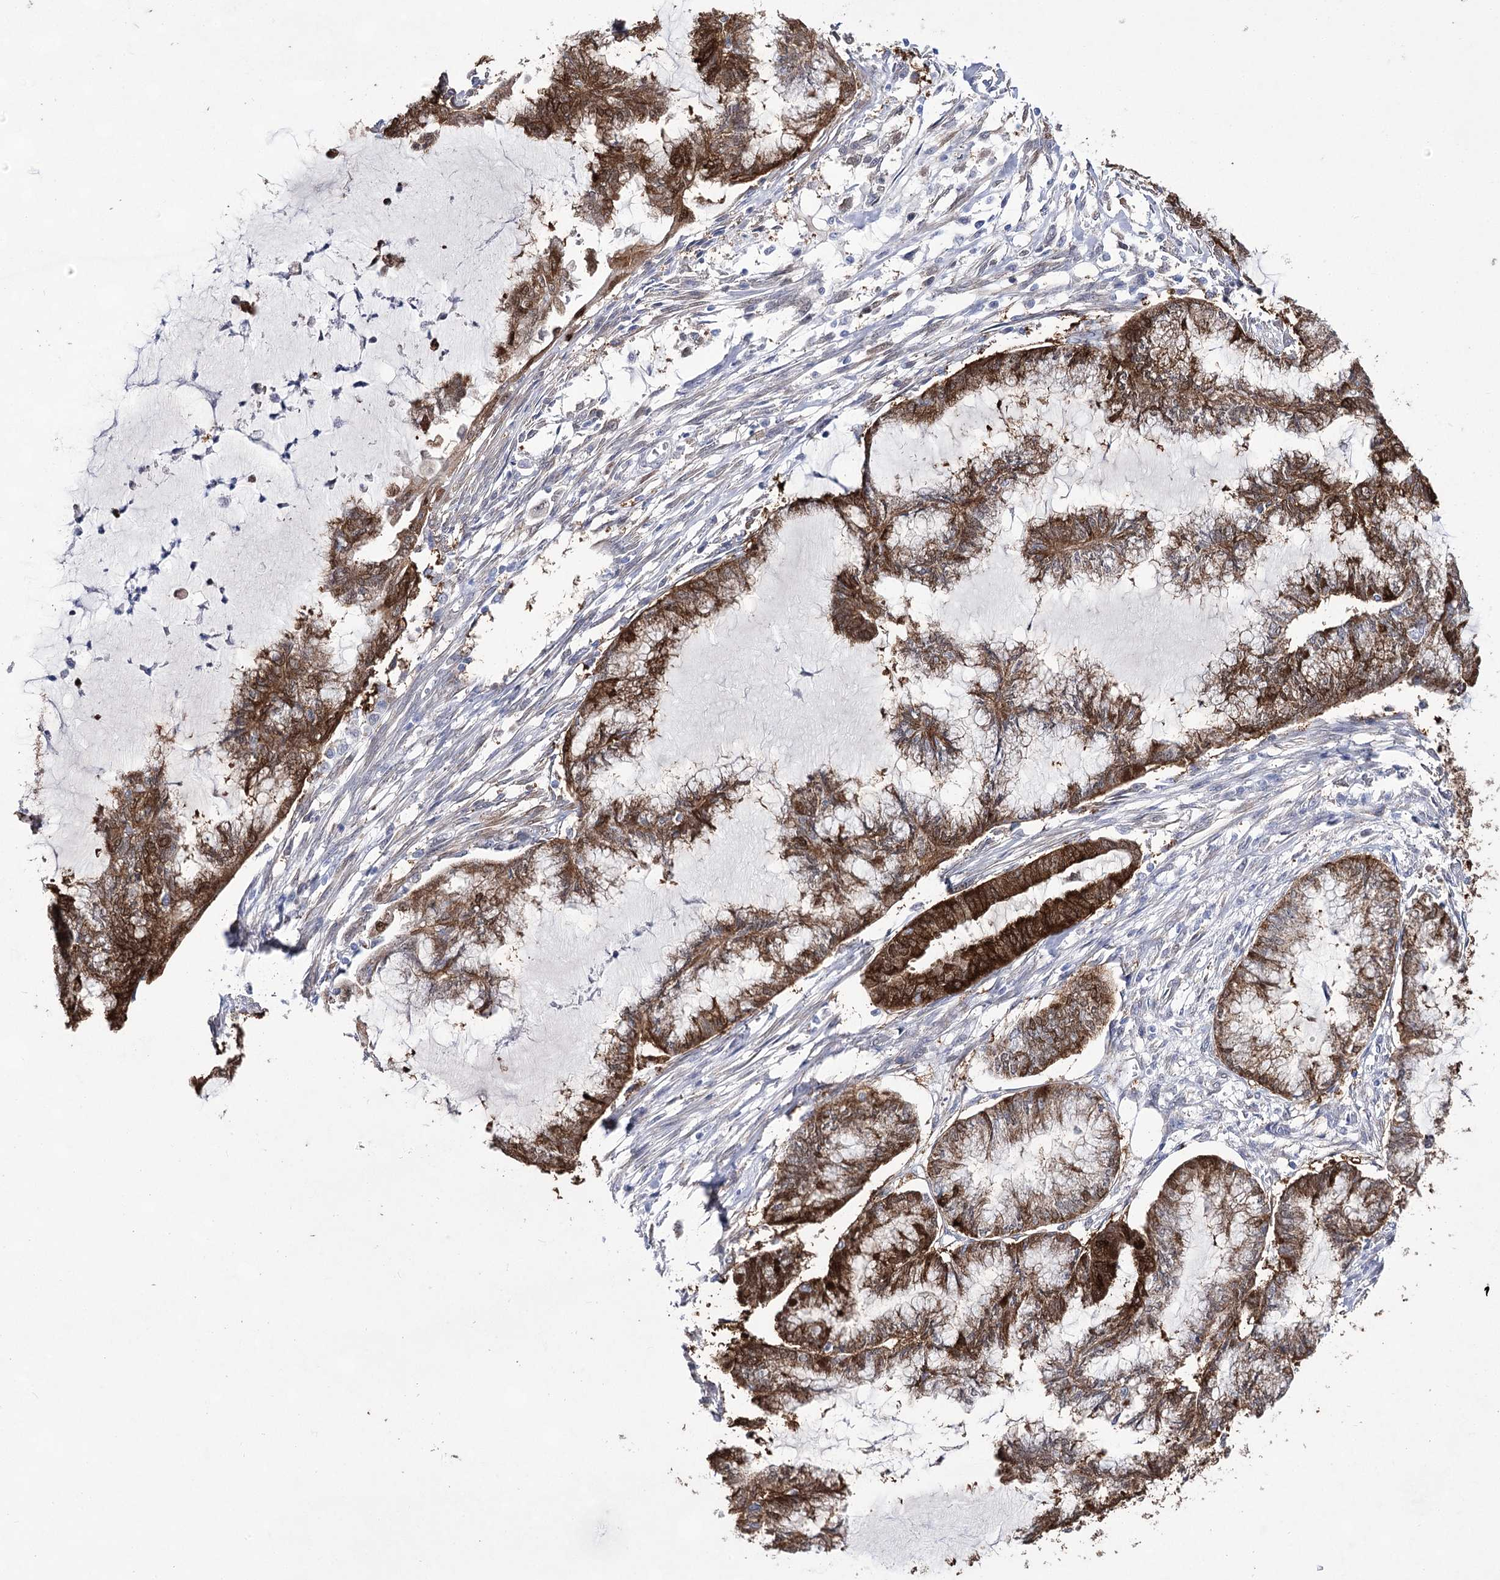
{"staining": {"intensity": "strong", "quantity": ">75%", "location": "cytoplasmic/membranous"}, "tissue": "endometrial cancer", "cell_type": "Tumor cells", "image_type": "cancer", "snomed": [{"axis": "morphology", "description": "Adenocarcinoma, NOS"}, {"axis": "topography", "description": "Endometrium"}], "caption": "Immunohistochemistry (IHC) histopathology image of endometrial cancer (adenocarcinoma) stained for a protein (brown), which exhibits high levels of strong cytoplasmic/membranous staining in about >75% of tumor cells.", "gene": "UGDH", "patient": {"sex": "female", "age": 86}}